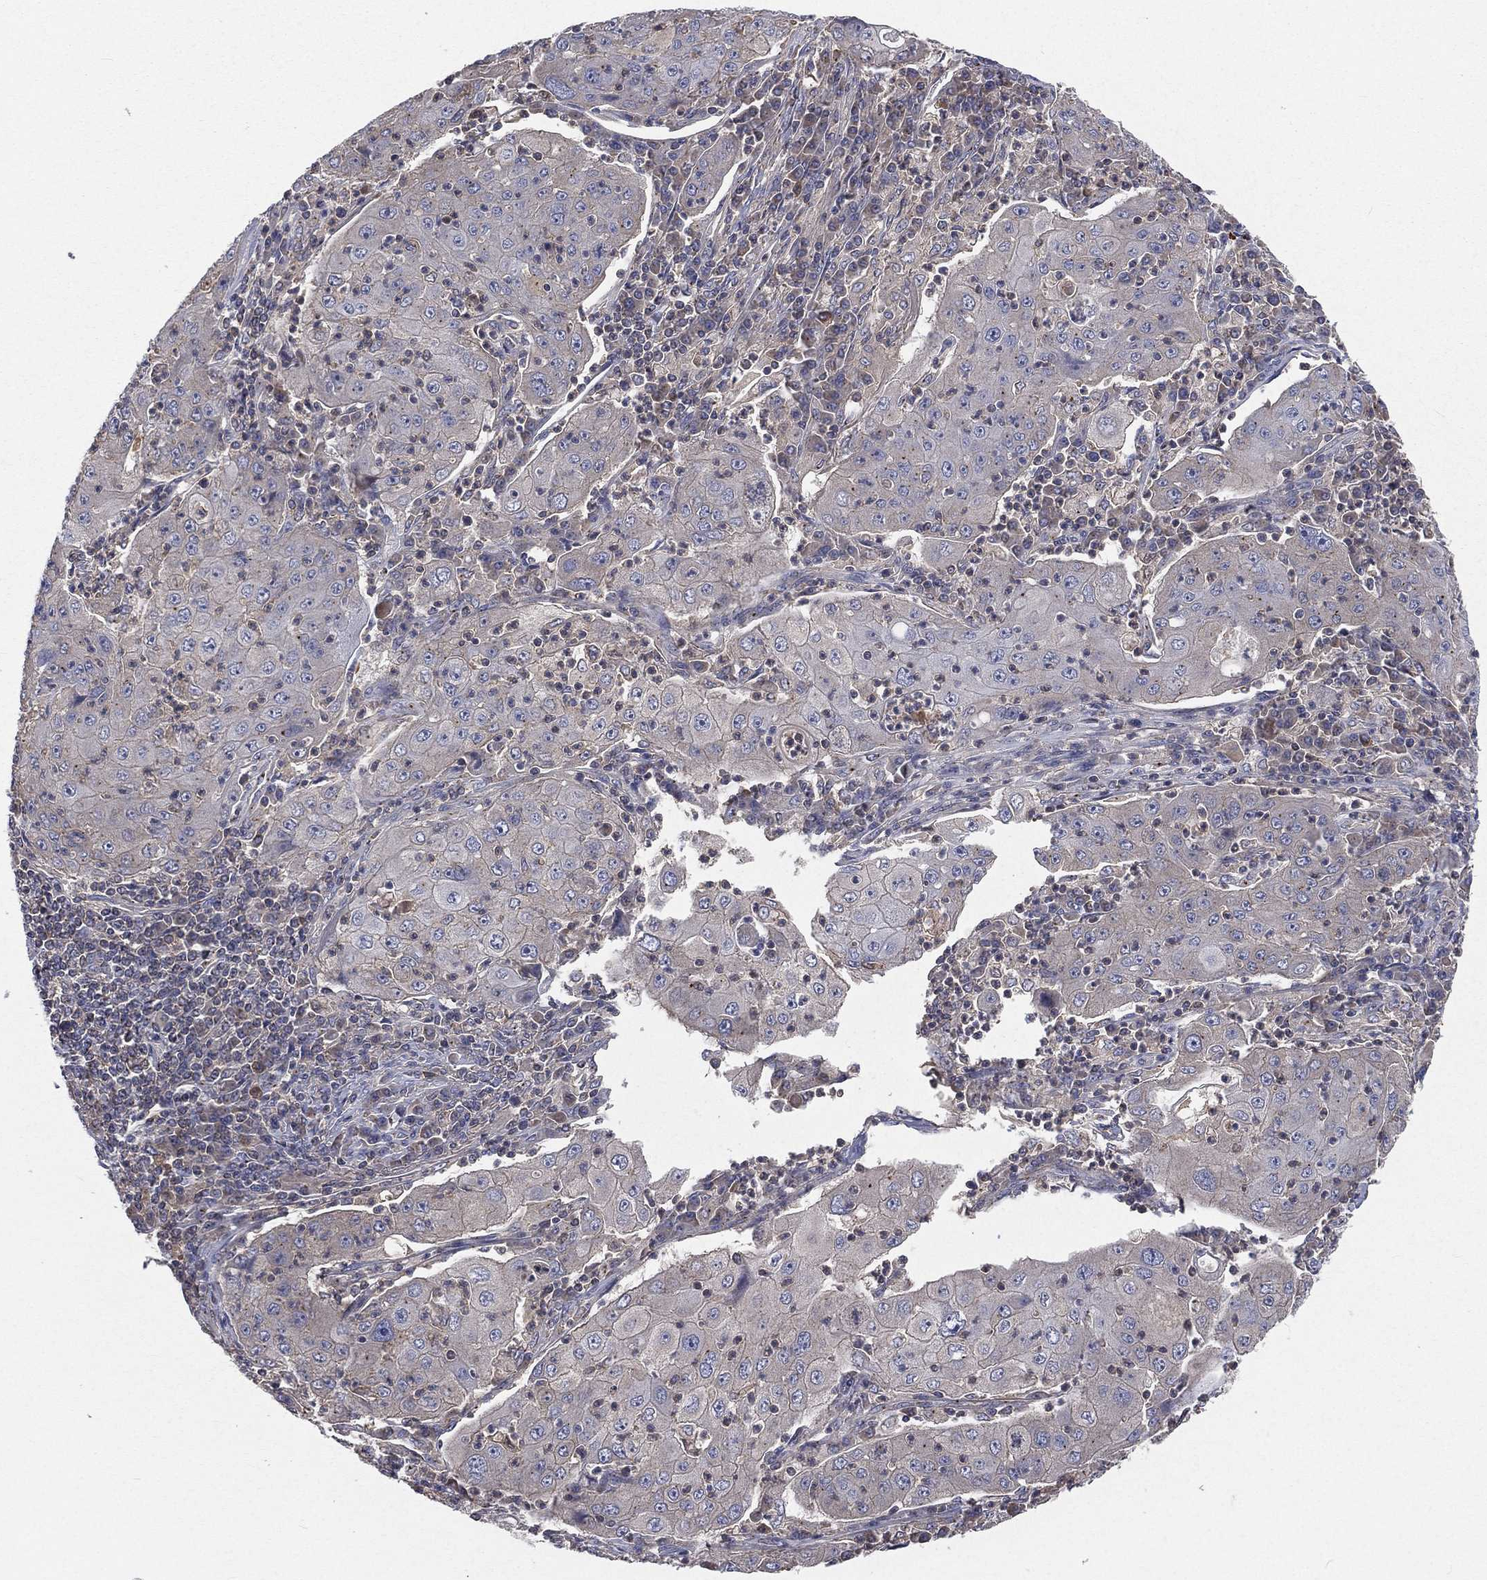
{"staining": {"intensity": "negative", "quantity": "none", "location": "none"}, "tissue": "lung cancer", "cell_type": "Tumor cells", "image_type": "cancer", "snomed": [{"axis": "morphology", "description": "Squamous cell carcinoma, NOS"}, {"axis": "topography", "description": "Lung"}], "caption": "The image demonstrates no significant positivity in tumor cells of lung squamous cell carcinoma.", "gene": "CROCC", "patient": {"sex": "female", "age": 59}}